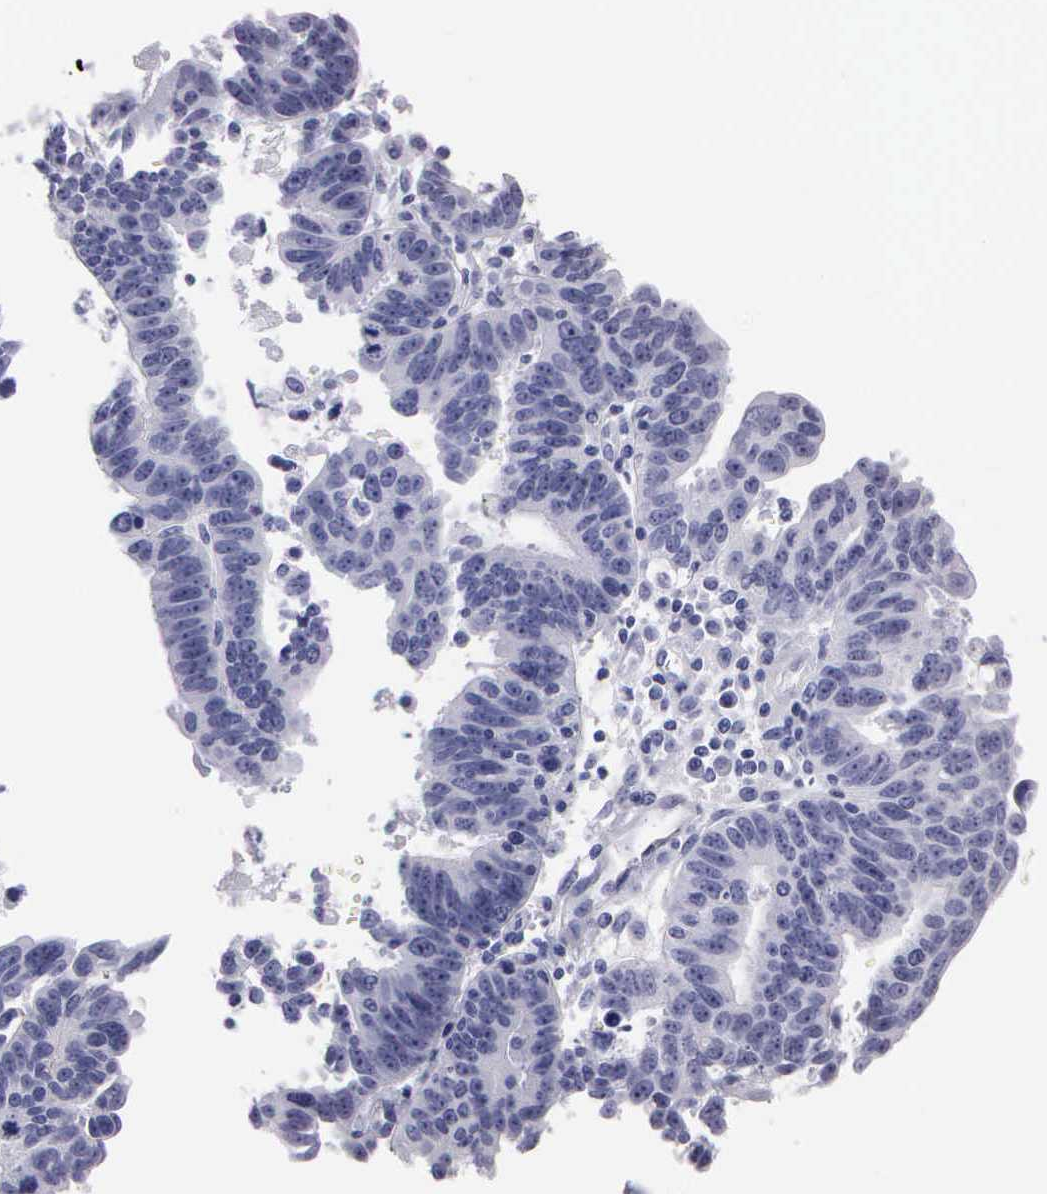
{"staining": {"intensity": "negative", "quantity": "none", "location": "none"}, "tissue": "ovarian cancer", "cell_type": "Tumor cells", "image_type": "cancer", "snomed": [{"axis": "morphology", "description": "Carcinoma, endometroid"}, {"axis": "morphology", "description": "Cystadenocarcinoma, serous, NOS"}, {"axis": "topography", "description": "Ovary"}], "caption": "The photomicrograph reveals no staining of tumor cells in ovarian cancer (serous cystadenocarcinoma). (DAB (3,3'-diaminobenzidine) immunohistochemistry (IHC), high magnification).", "gene": "FBLN5", "patient": {"sex": "female", "age": 45}}